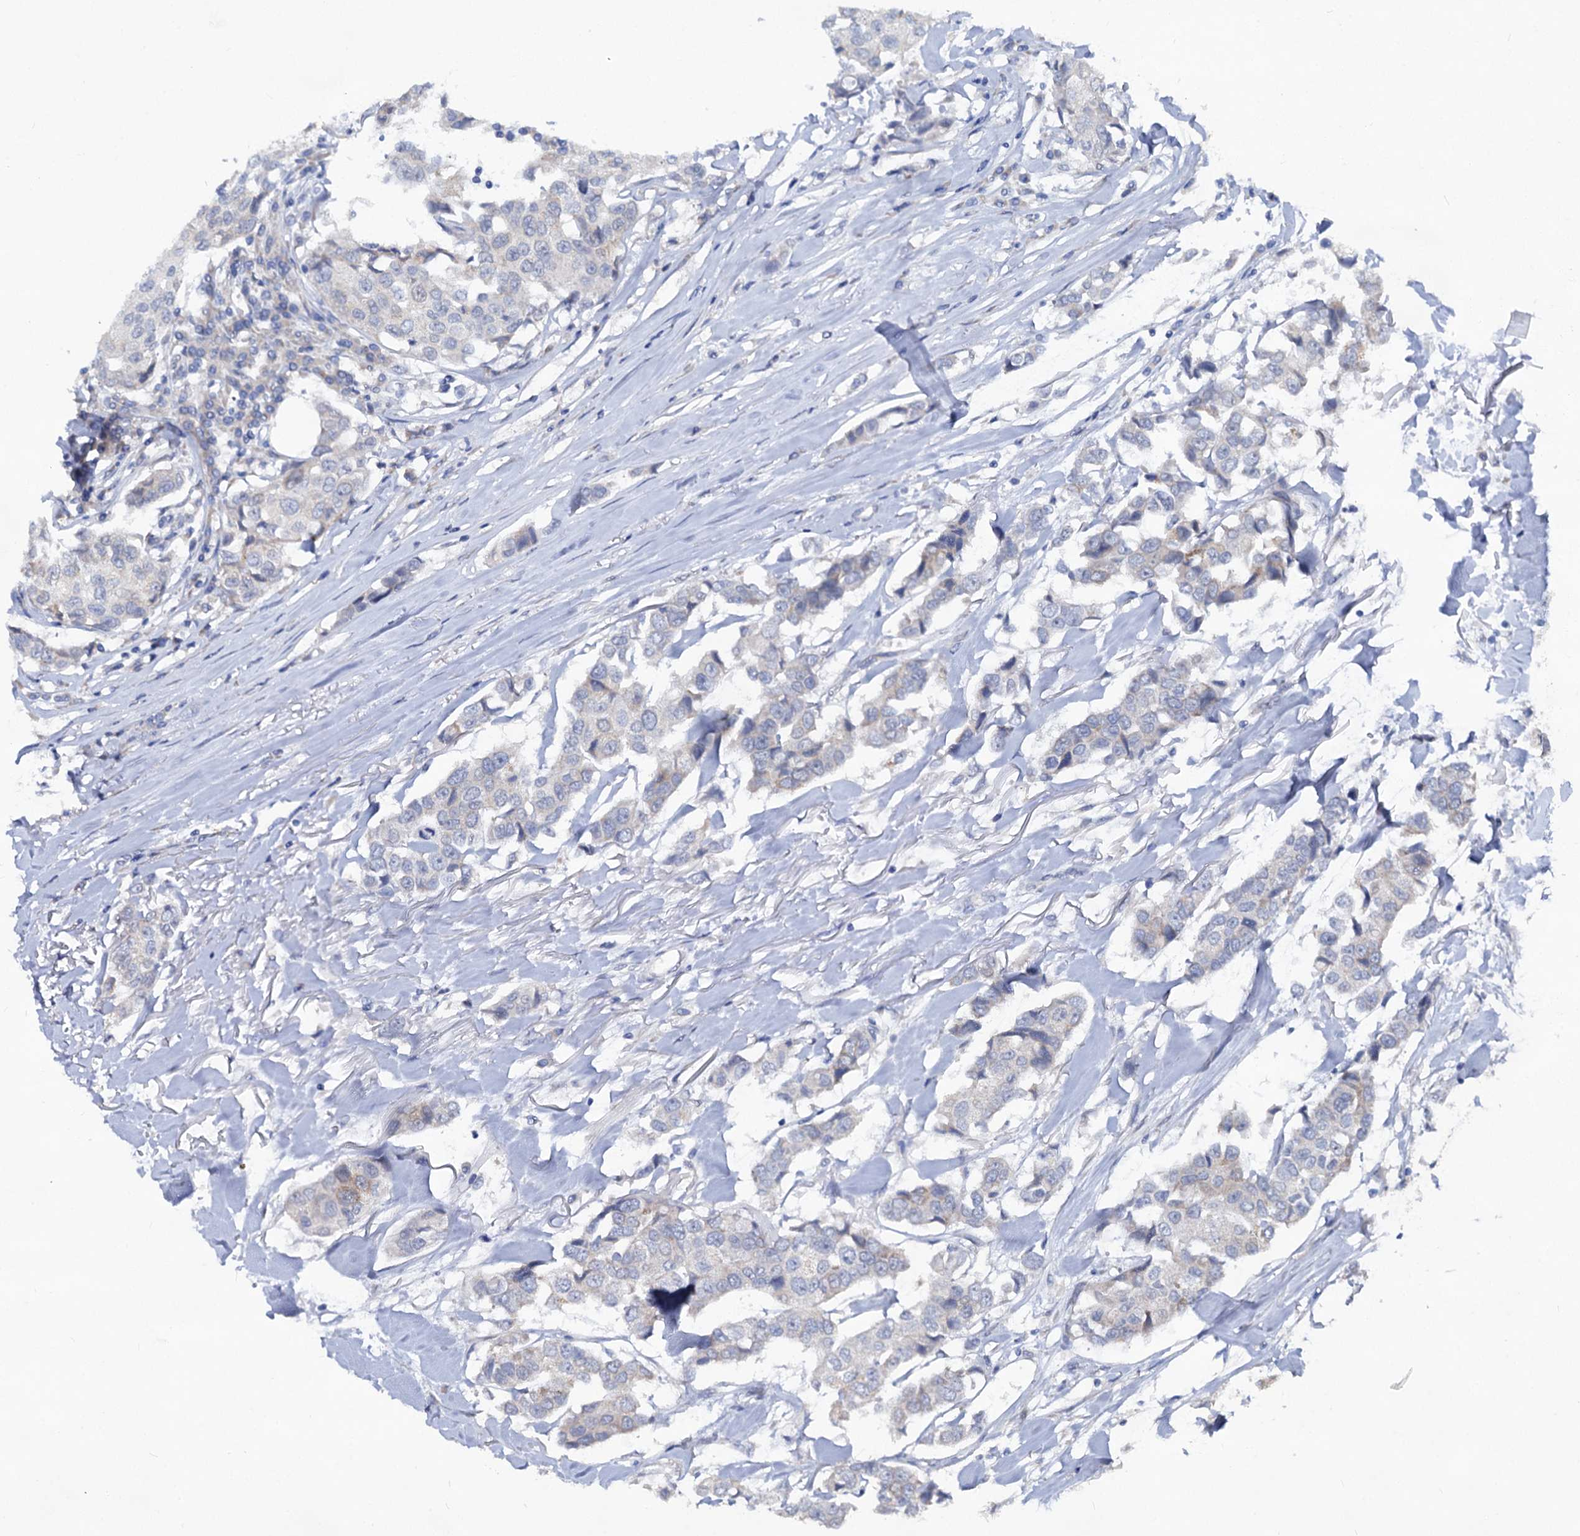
{"staining": {"intensity": "negative", "quantity": "none", "location": "none"}, "tissue": "breast cancer", "cell_type": "Tumor cells", "image_type": "cancer", "snomed": [{"axis": "morphology", "description": "Duct carcinoma"}, {"axis": "topography", "description": "Breast"}], "caption": "Infiltrating ductal carcinoma (breast) stained for a protein using immunohistochemistry (IHC) exhibits no positivity tumor cells.", "gene": "CAPRIN2", "patient": {"sex": "female", "age": 80}}